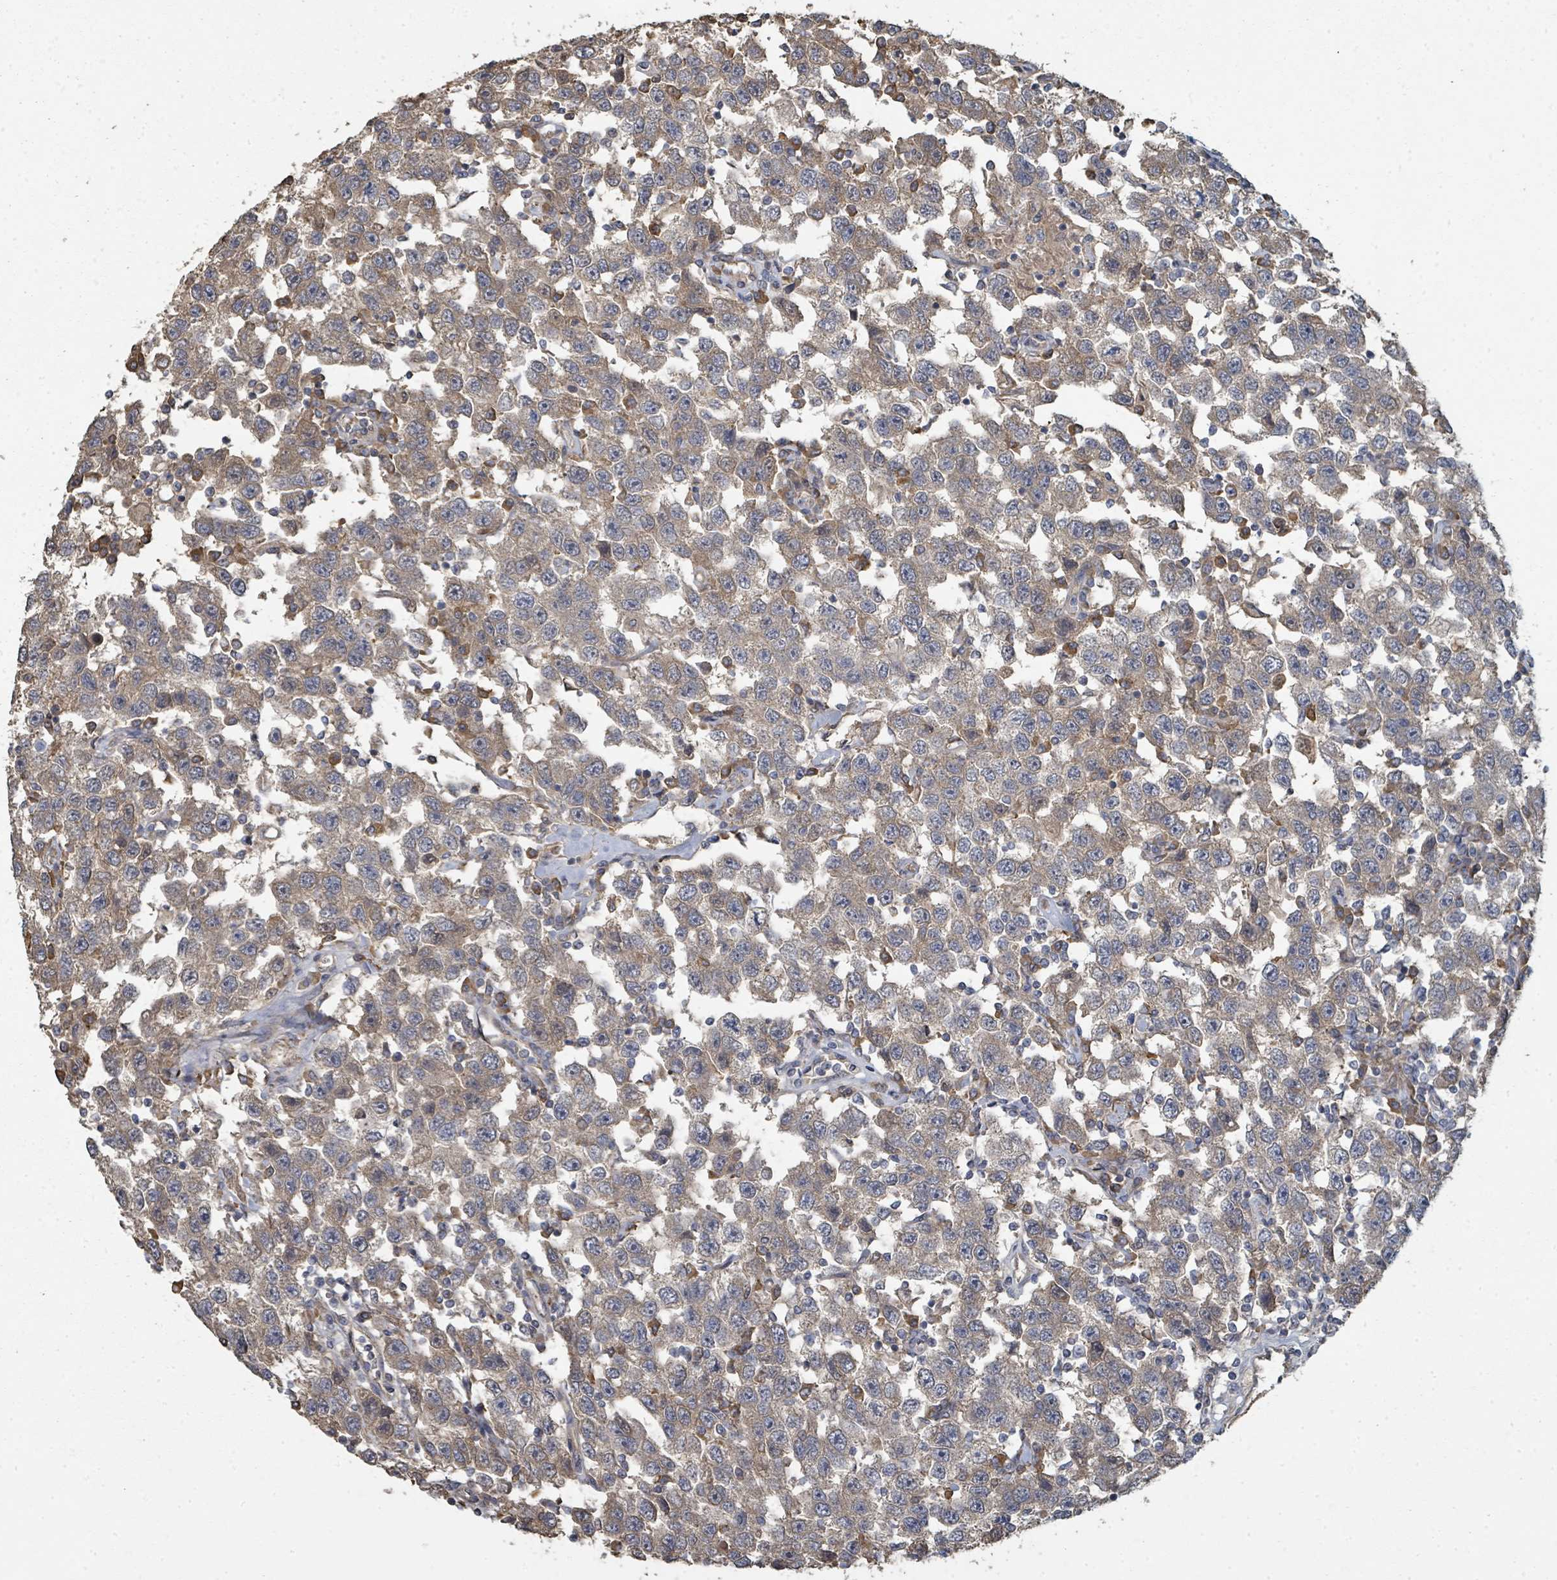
{"staining": {"intensity": "weak", "quantity": "25%-75%", "location": "cytoplasmic/membranous"}, "tissue": "testis cancer", "cell_type": "Tumor cells", "image_type": "cancer", "snomed": [{"axis": "morphology", "description": "Seminoma, NOS"}, {"axis": "topography", "description": "Testis"}], "caption": "Protein staining of testis cancer (seminoma) tissue reveals weak cytoplasmic/membranous positivity in approximately 25%-75% of tumor cells.", "gene": "WDFY1", "patient": {"sex": "male", "age": 41}}